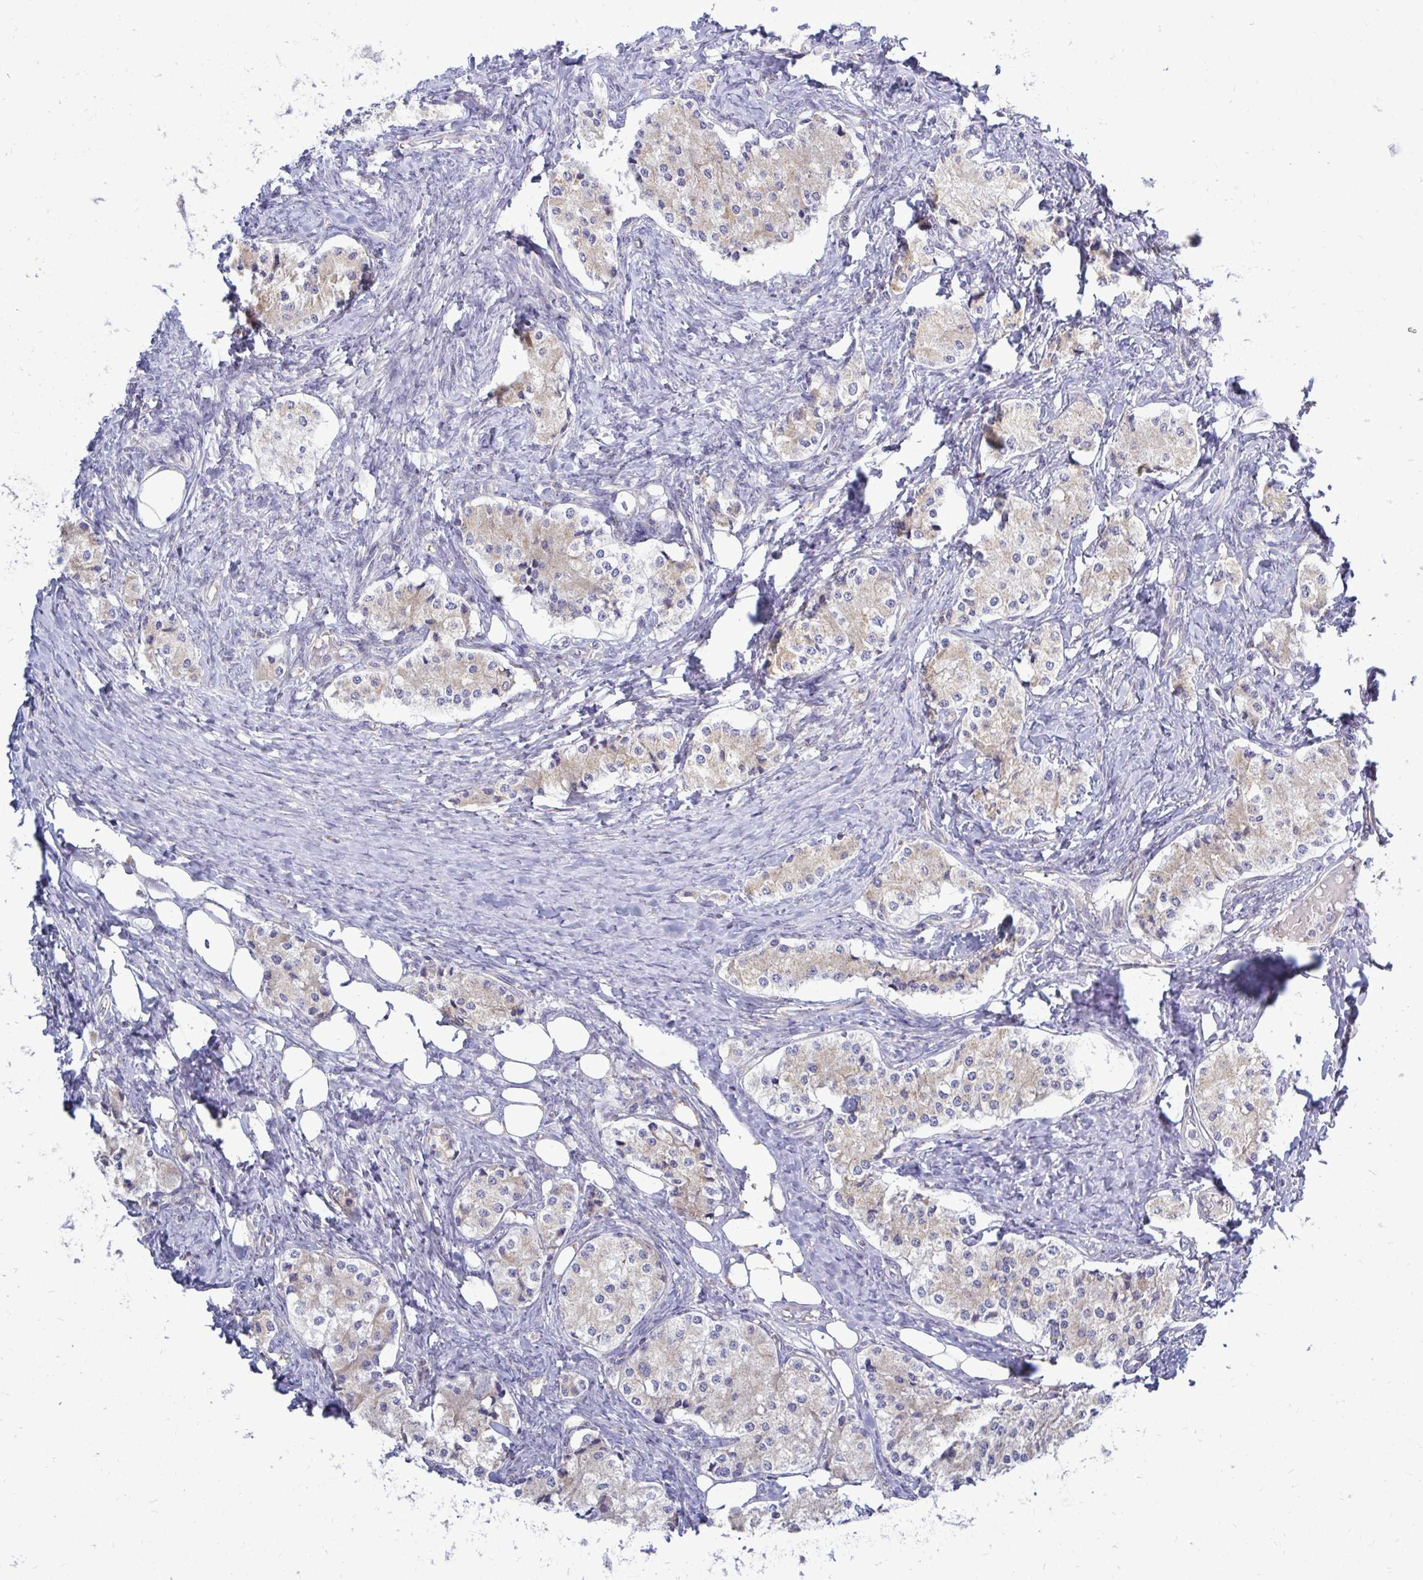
{"staining": {"intensity": "weak", "quantity": "<25%", "location": "cytoplasmic/membranous"}, "tissue": "carcinoid", "cell_type": "Tumor cells", "image_type": "cancer", "snomed": [{"axis": "morphology", "description": "Carcinoid, malignant, NOS"}, {"axis": "topography", "description": "Colon"}], "caption": "High magnification brightfield microscopy of carcinoid stained with DAB (brown) and counterstained with hematoxylin (blue): tumor cells show no significant expression.", "gene": "OR10R2", "patient": {"sex": "female", "age": 52}}